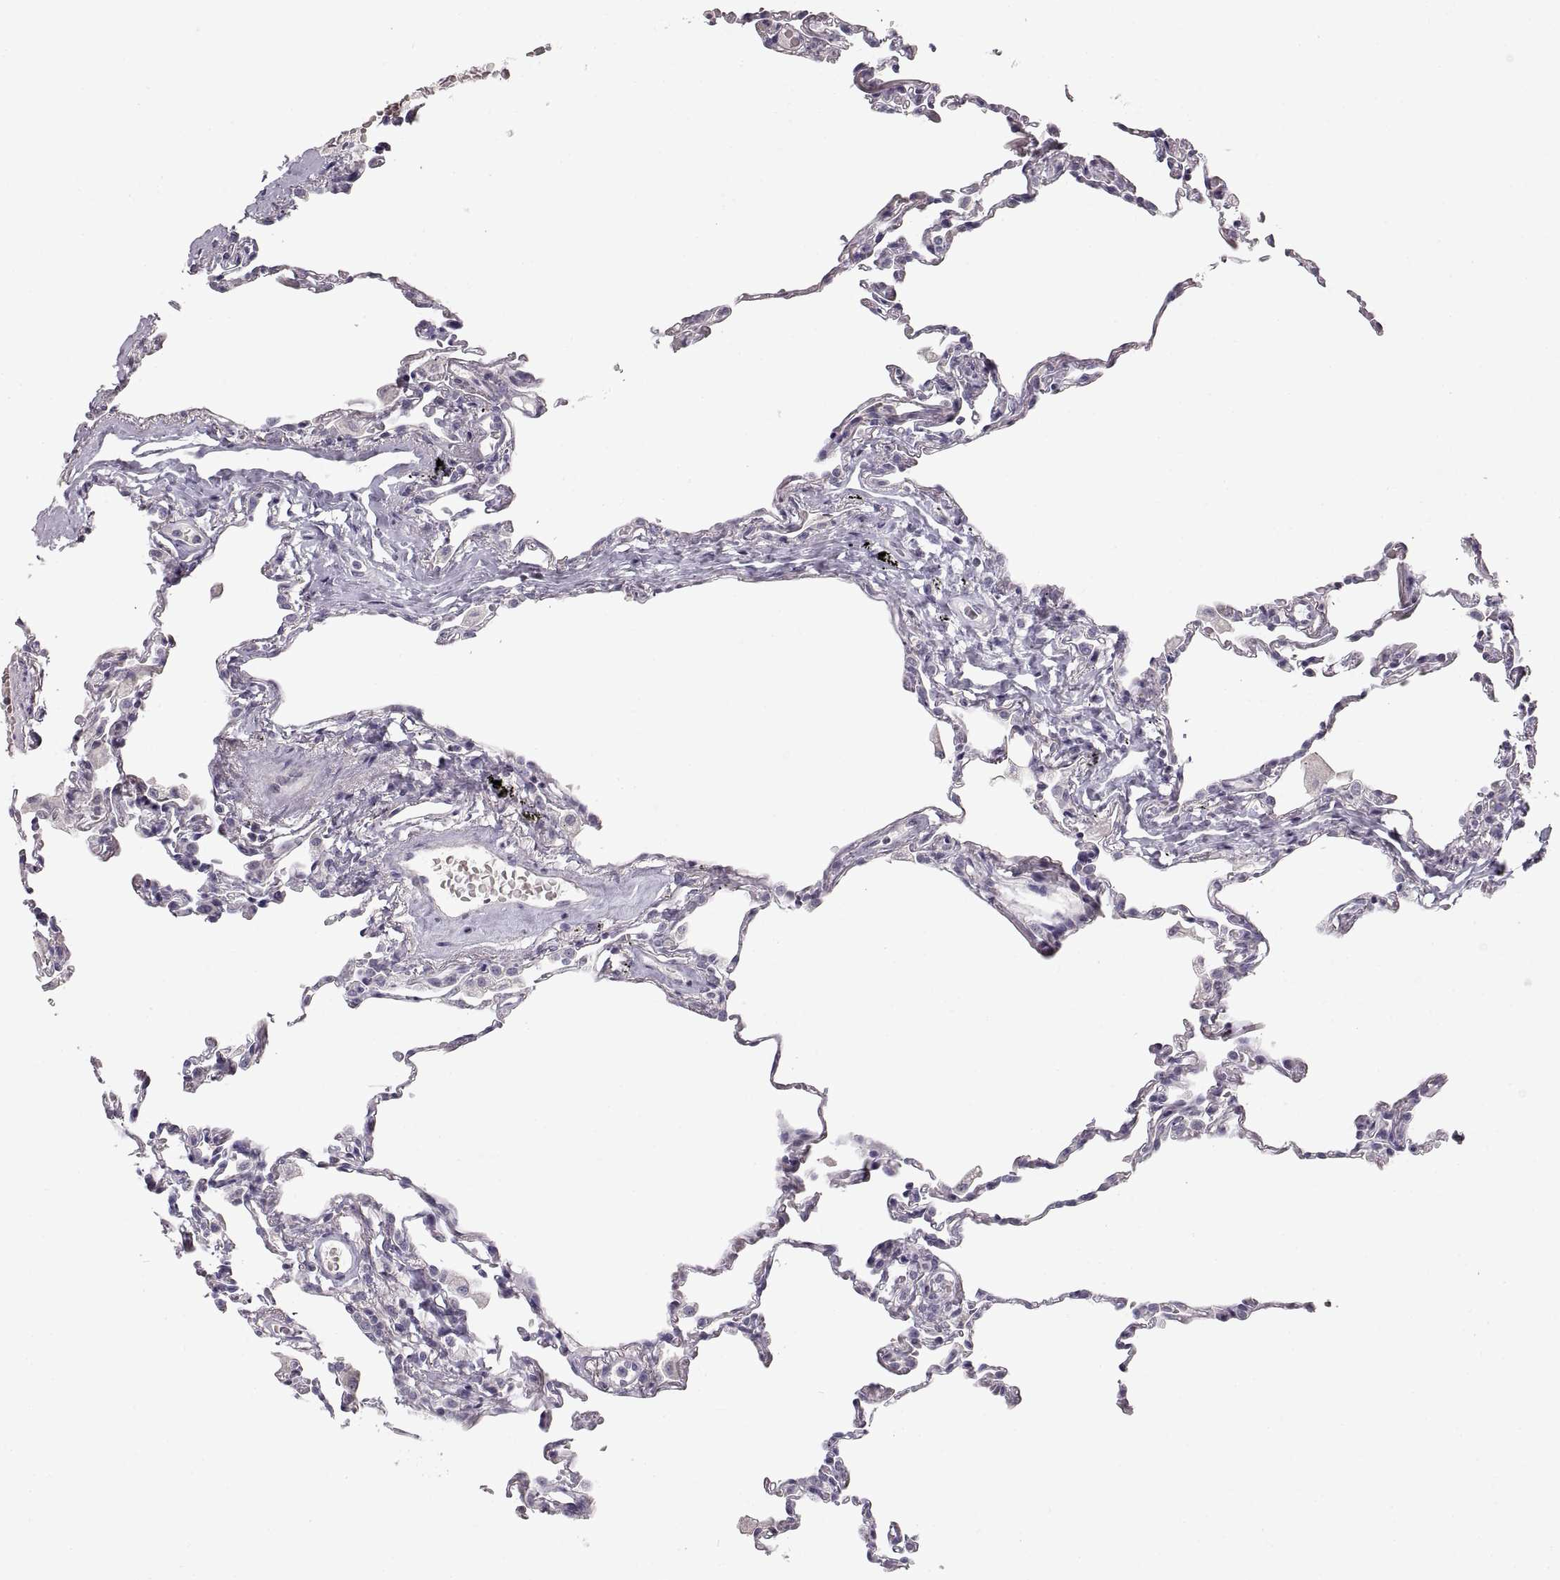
{"staining": {"intensity": "negative", "quantity": "none", "location": "none"}, "tissue": "lung", "cell_type": "Alveolar cells", "image_type": "normal", "snomed": [{"axis": "morphology", "description": "Normal tissue, NOS"}, {"axis": "topography", "description": "Lung"}], "caption": "High magnification brightfield microscopy of benign lung stained with DAB (3,3'-diaminobenzidine) (brown) and counterstained with hematoxylin (blue): alveolar cells show no significant staining.", "gene": "PCSK2", "patient": {"sex": "female", "age": 57}}